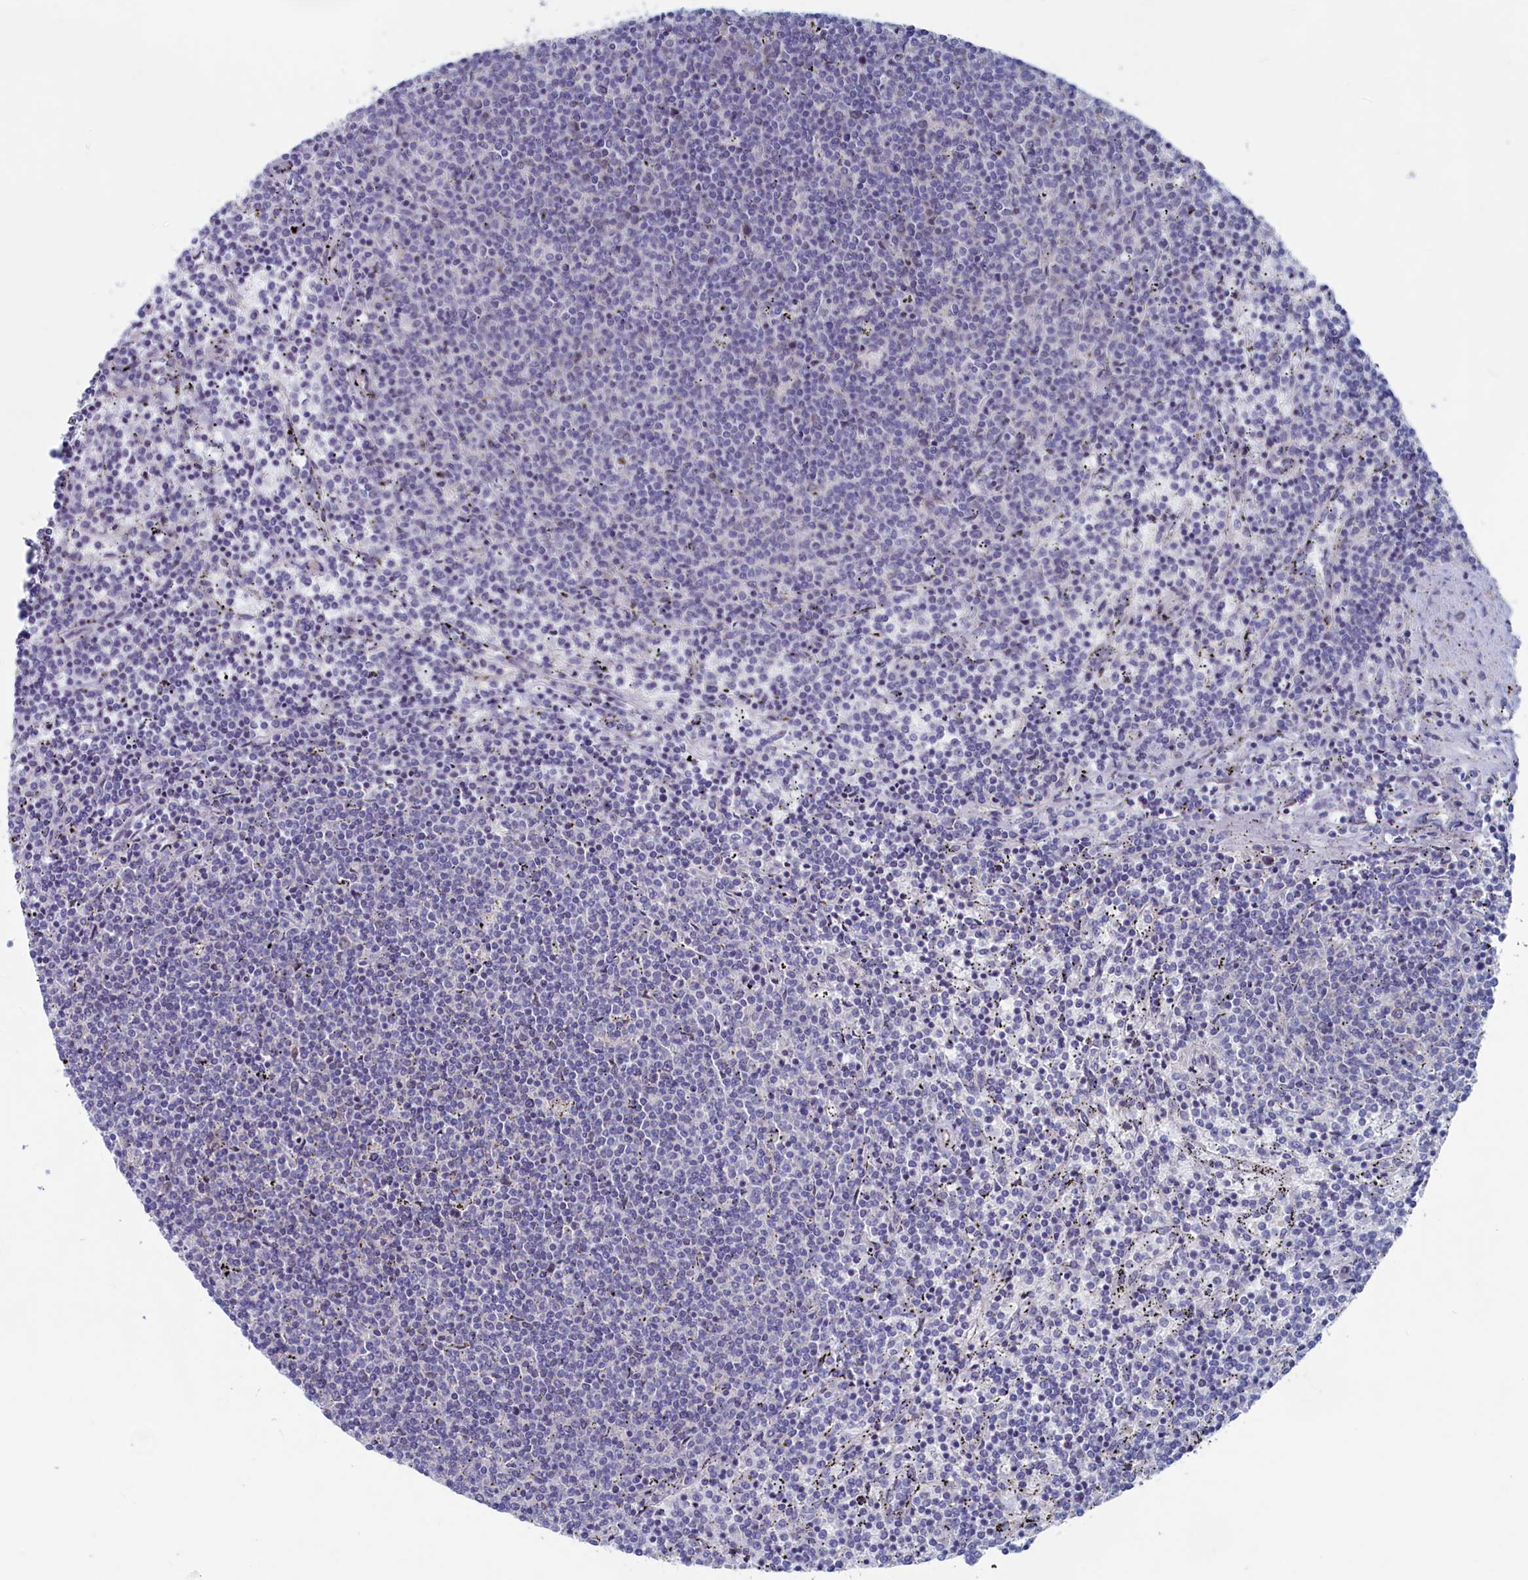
{"staining": {"intensity": "negative", "quantity": "none", "location": "none"}, "tissue": "lymphoma", "cell_type": "Tumor cells", "image_type": "cancer", "snomed": [{"axis": "morphology", "description": "Malignant lymphoma, non-Hodgkin's type, Low grade"}, {"axis": "topography", "description": "Spleen"}], "caption": "Immunohistochemical staining of human lymphoma shows no significant staining in tumor cells.", "gene": "WDR76", "patient": {"sex": "female", "age": 50}}